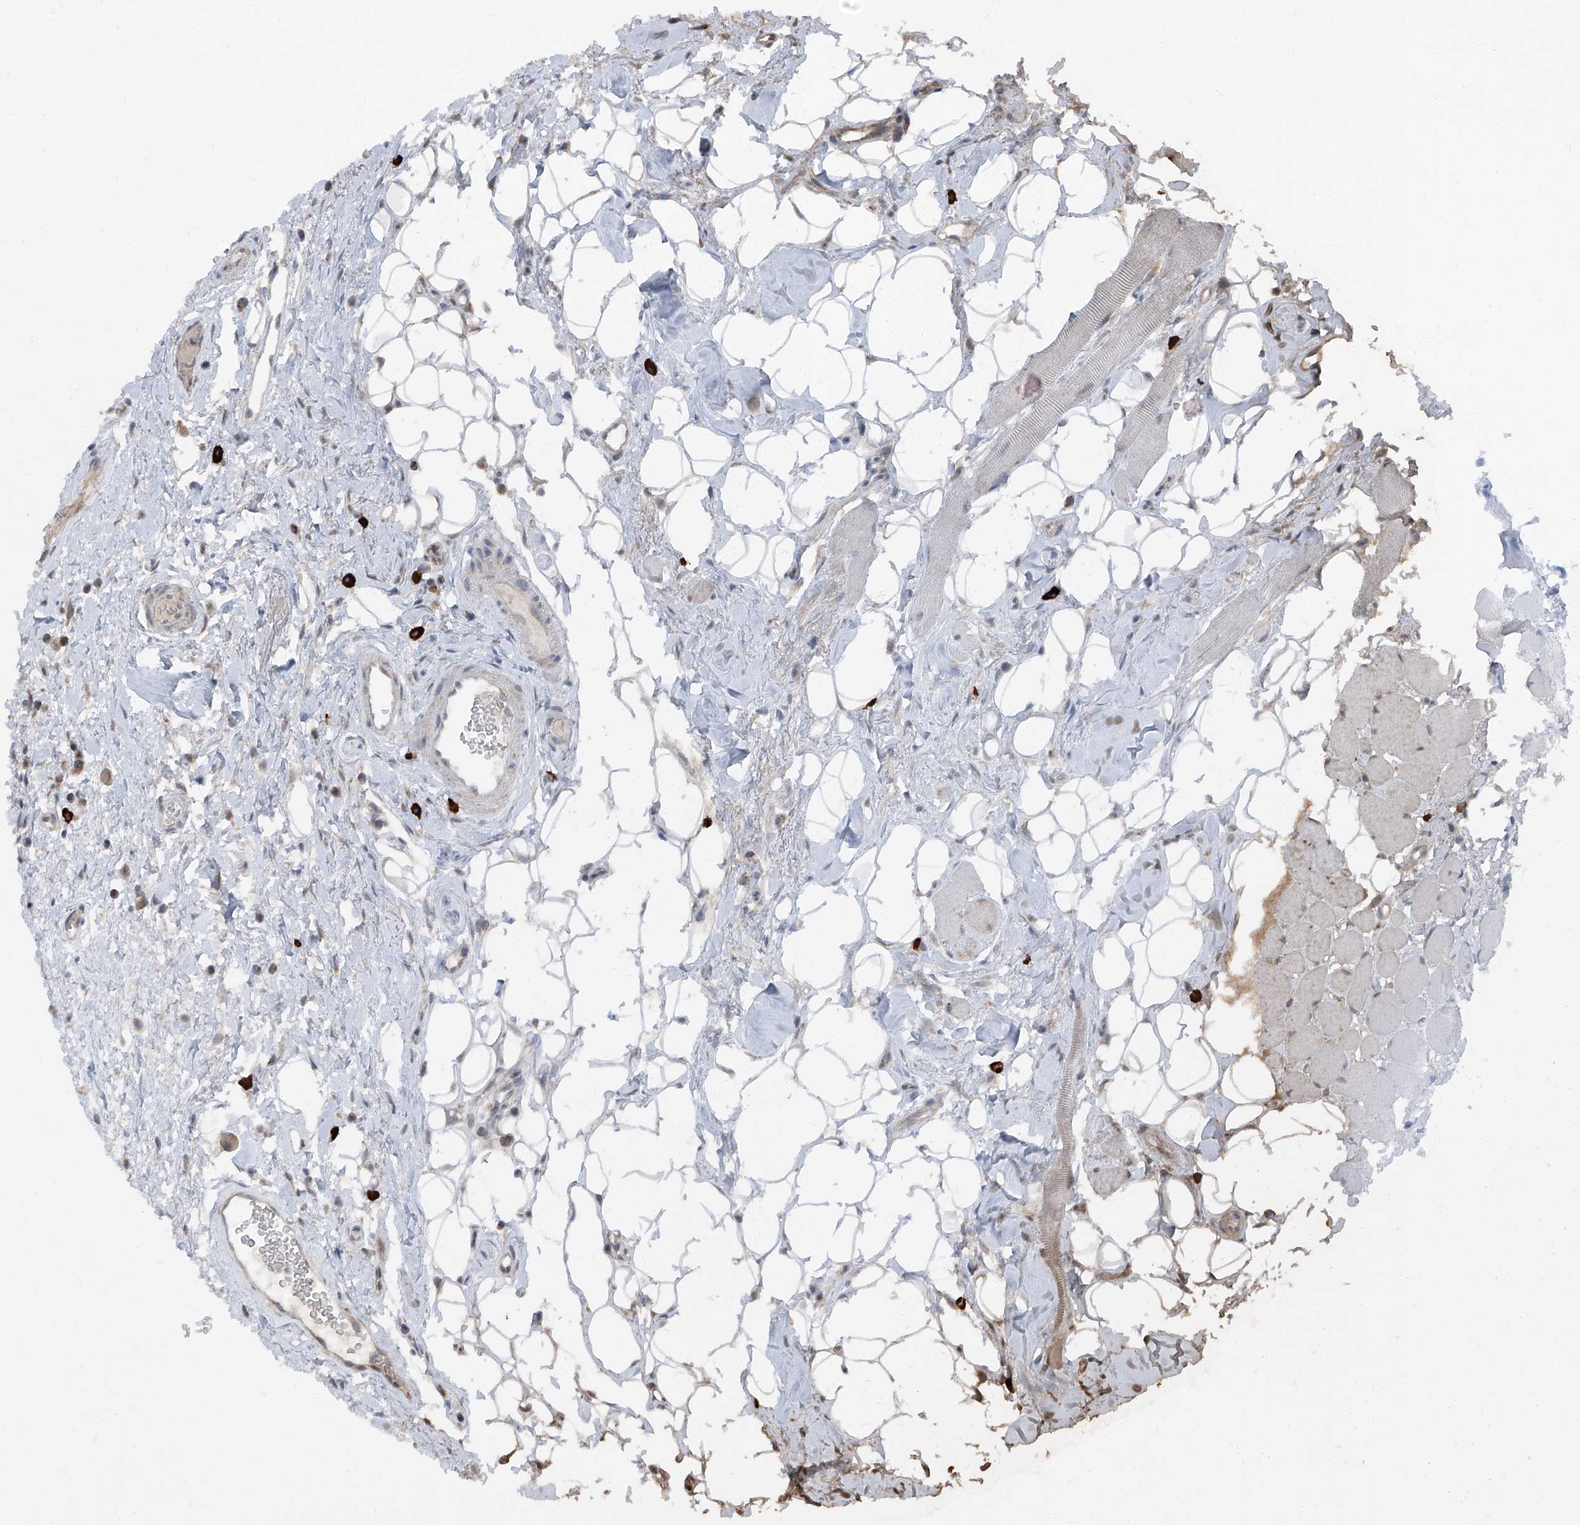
{"staining": {"intensity": "weak", "quantity": "25%-75%", "location": "cytoplasmic/membranous"}, "tissue": "oral mucosa", "cell_type": "Squamous epithelial cells", "image_type": "normal", "snomed": [{"axis": "morphology", "description": "Normal tissue, NOS"}, {"axis": "topography", "description": "Oral tissue"}], "caption": "Immunohistochemical staining of unremarkable oral mucosa exhibits 25%-75% levels of weak cytoplasmic/membranous protein positivity in about 25%-75% of squamous epithelial cells. Immunohistochemistry (ihc) stains the protein in brown and the nuclei are stained blue.", "gene": "LIMK1", "patient": {"sex": "male", "age": 82}}